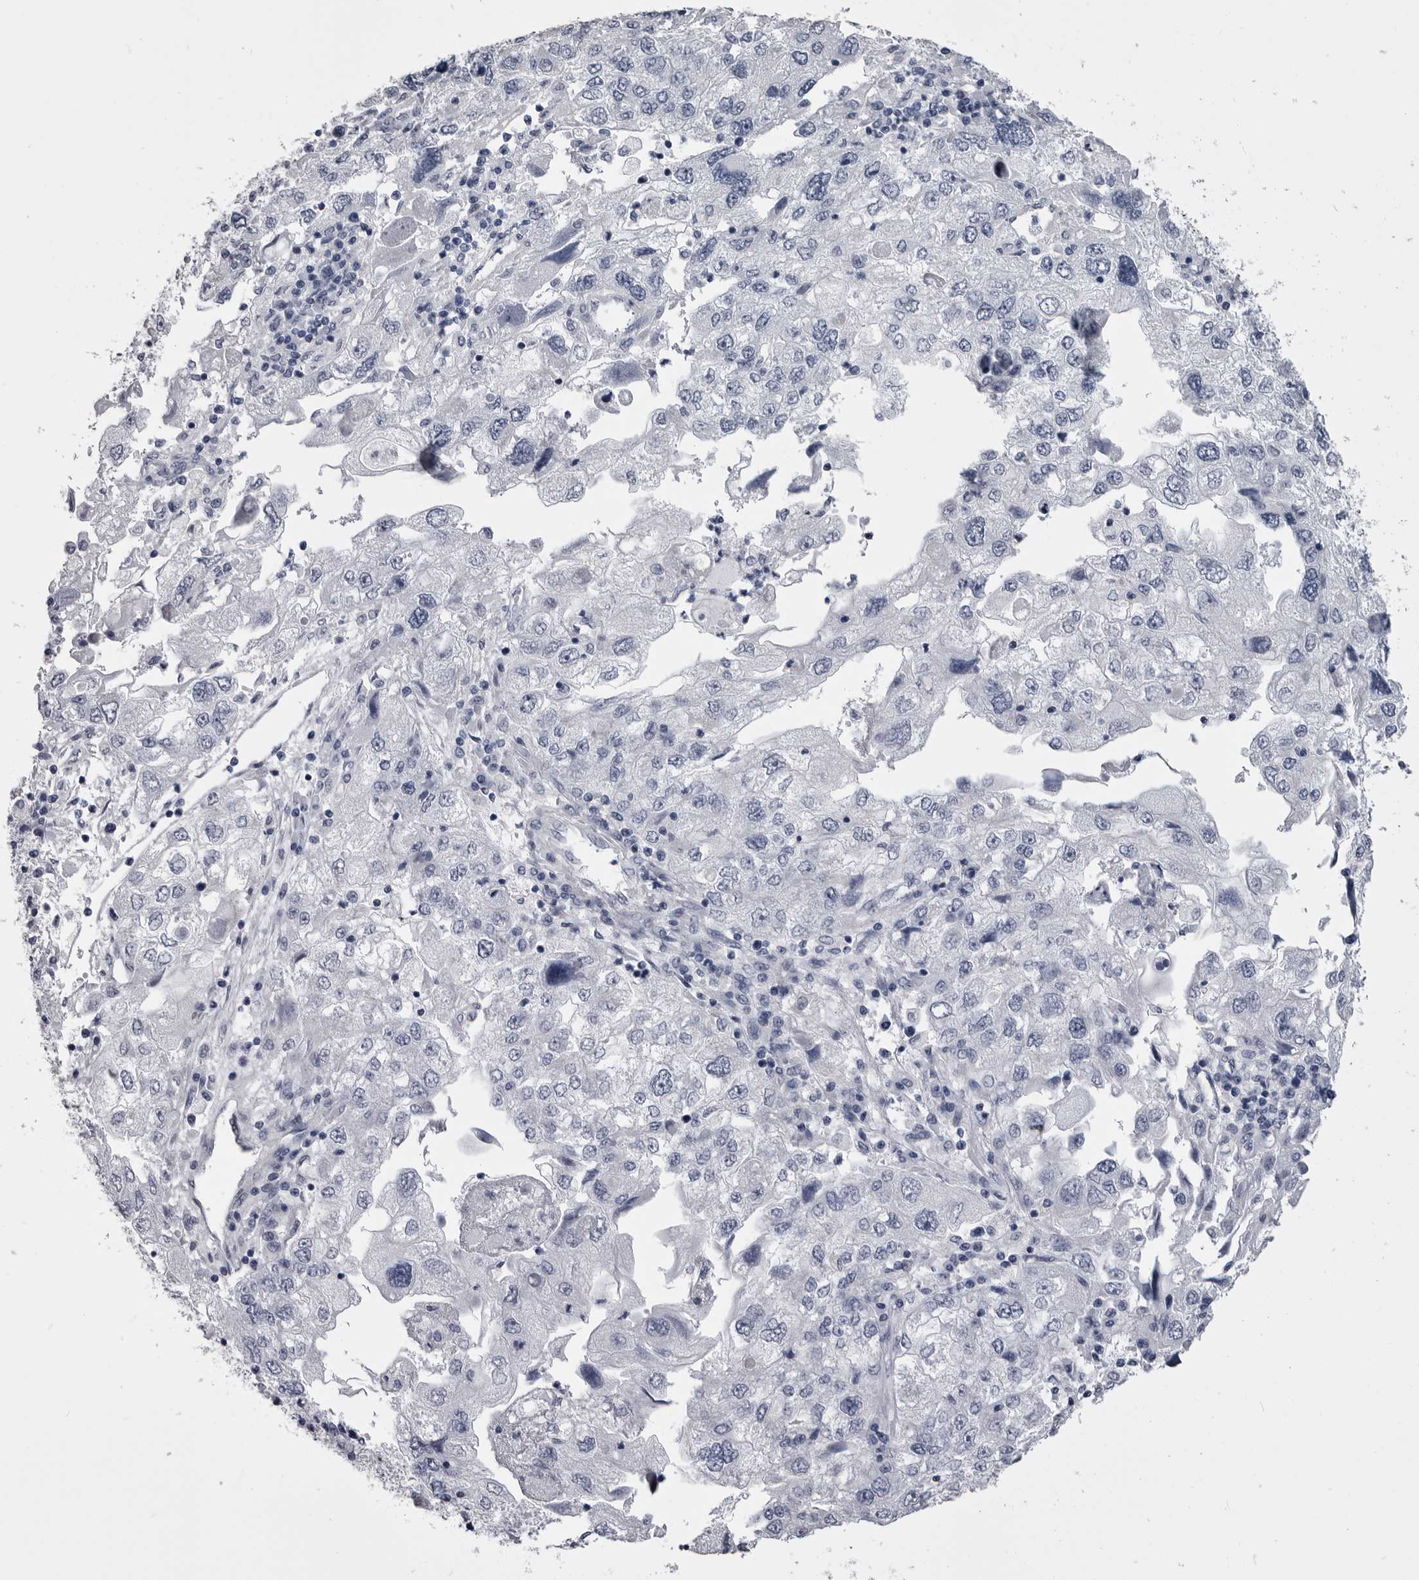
{"staining": {"intensity": "negative", "quantity": "none", "location": "none"}, "tissue": "endometrial cancer", "cell_type": "Tumor cells", "image_type": "cancer", "snomed": [{"axis": "morphology", "description": "Adenocarcinoma, NOS"}, {"axis": "topography", "description": "Endometrium"}], "caption": "High power microscopy photomicrograph of an immunohistochemistry (IHC) histopathology image of endometrial cancer, revealing no significant expression in tumor cells.", "gene": "ANK2", "patient": {"sex": "female", "age": 49}}